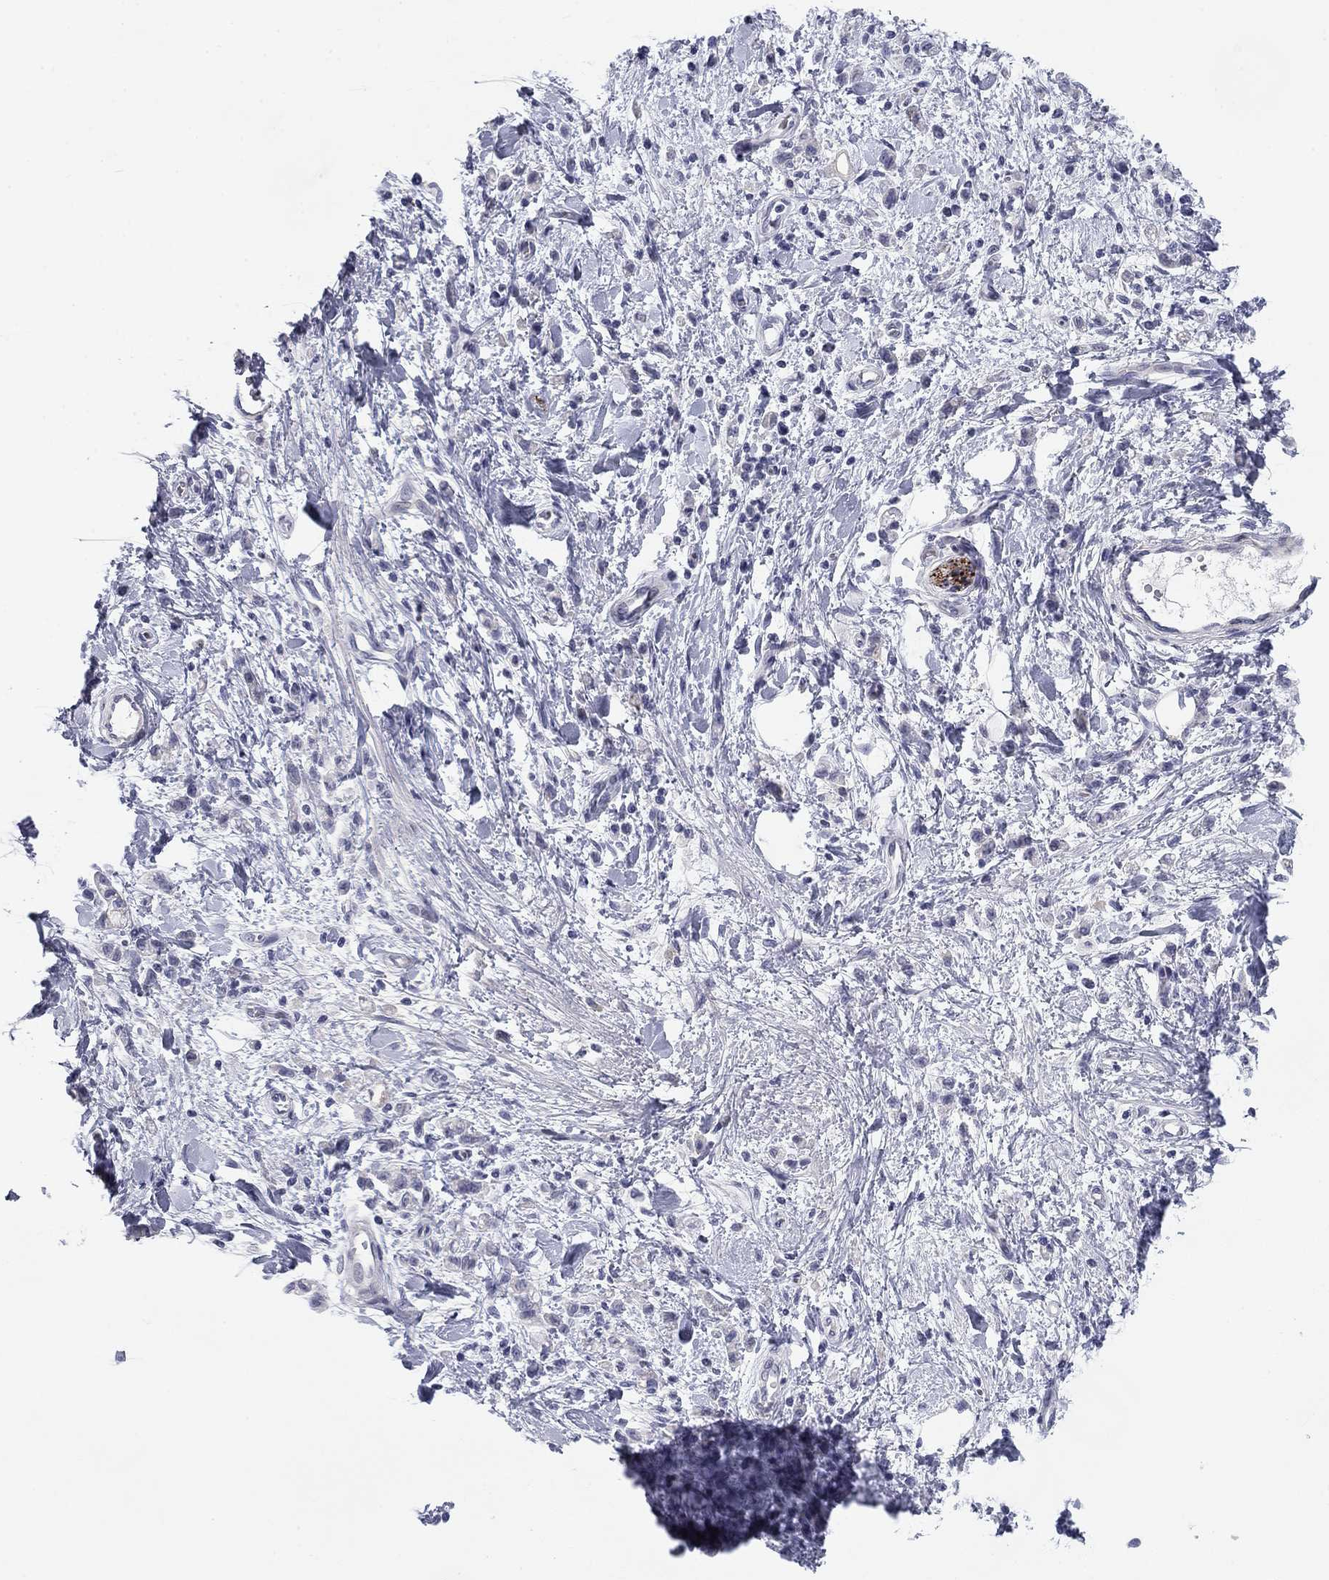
{"staining": {"intensity": "negative", "quantity": "none", "location": "none"}, "tissue": "stomach cancer", "cell_type": "Tumor cells", "image_type": "cancer", "snomed": [{"axis": "morphology", "description": "Adenocarcinoma, NOS"}, {"axis": "topography", "description": "Stomach"}], "caption": "An IHC image of stomach cancer is shown. There is no staining in tumor cells of stomach cancer.", "gene": "PRPH", "patient": {"sex": "male", "age": 77}}